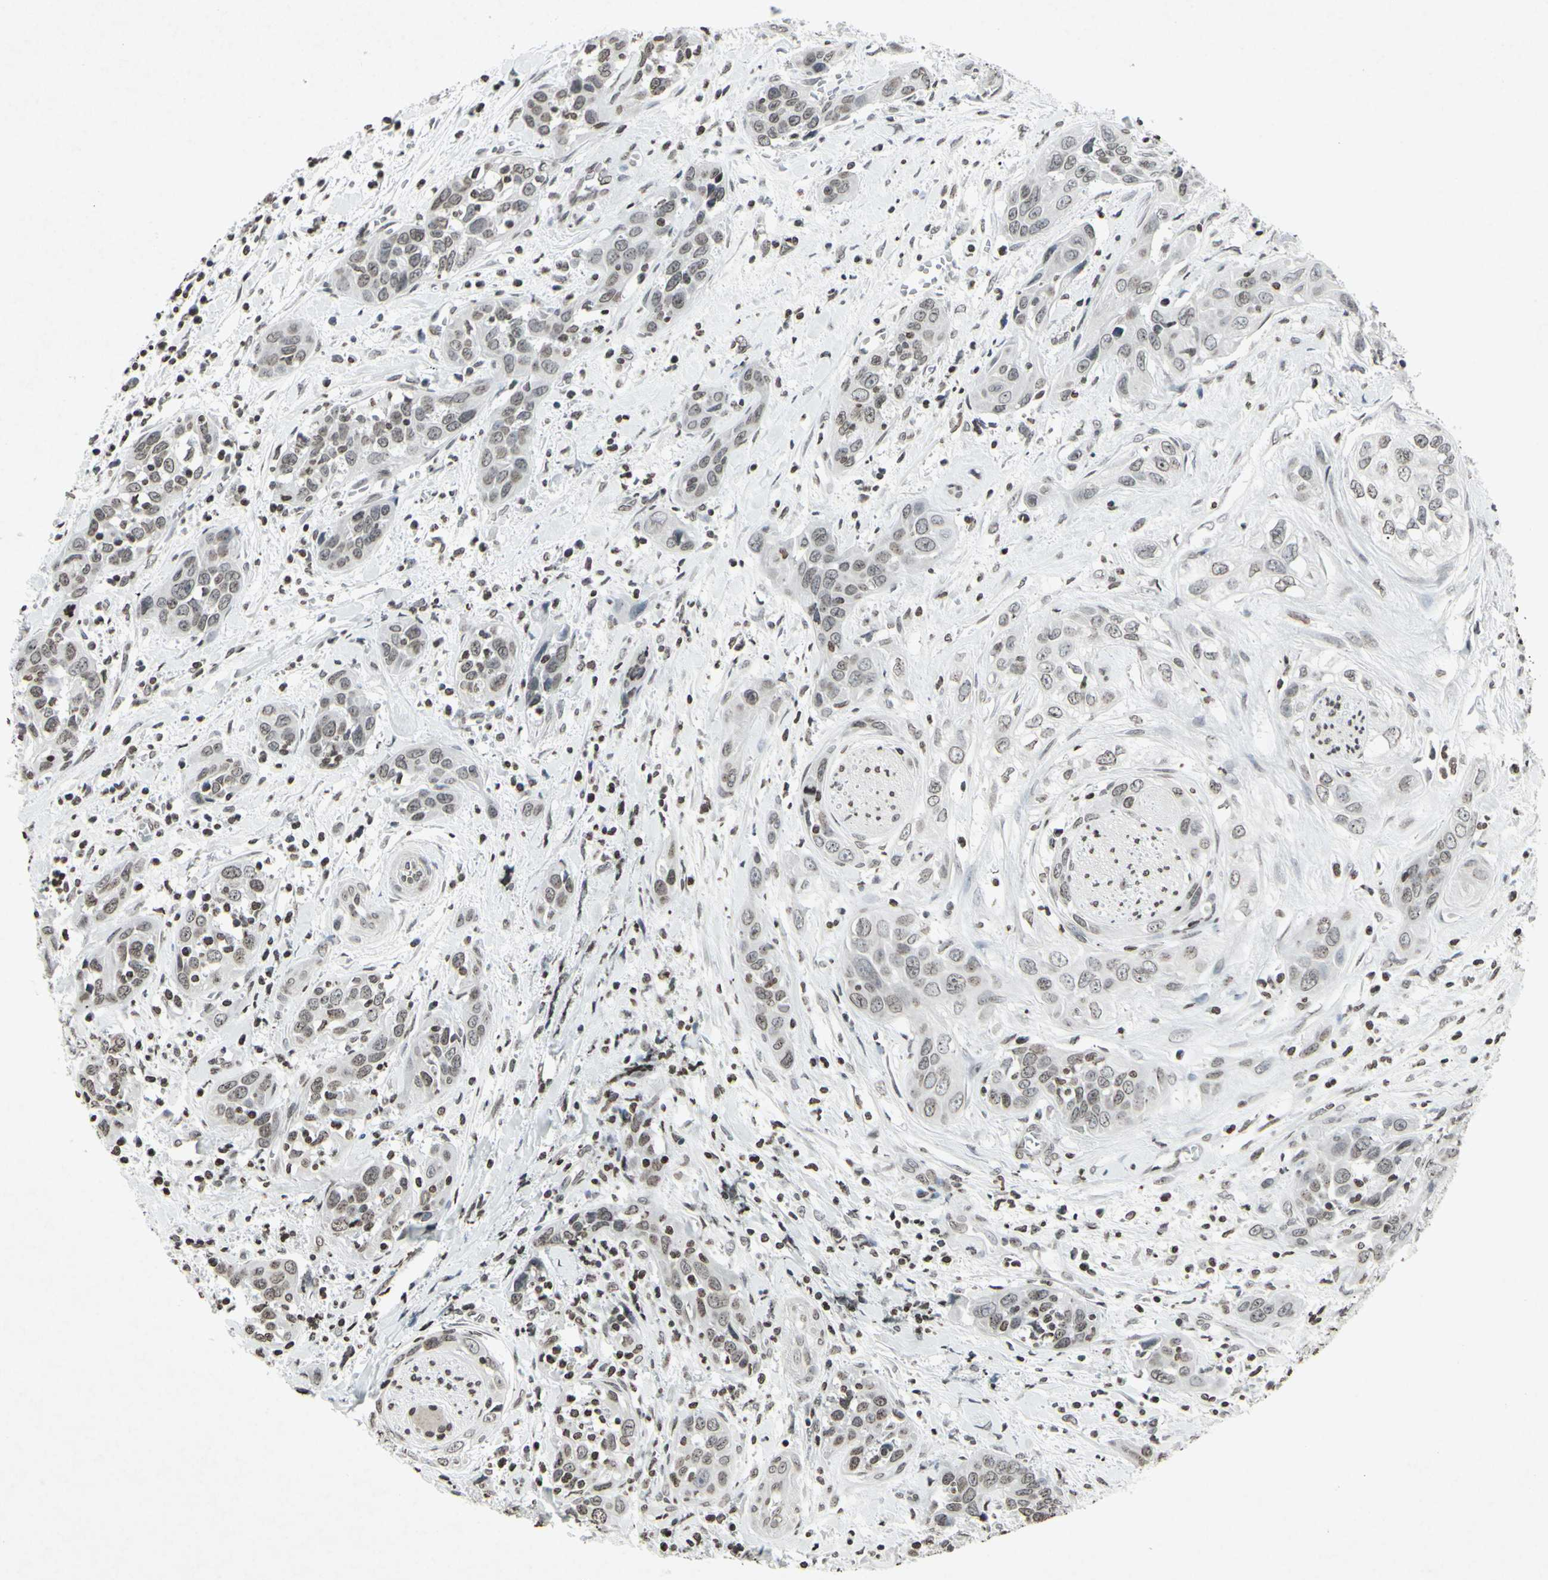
{"staining": {"intensity": "weak", "quantity": "25%-75%", "location": "cytoplasmic/membranous,nuclear"}, "tissue": "head and neck cancer", "cell_type": "Tumor cells", "image_type": "cancer", "snomed": [{"axis": "morphology", "description": "Squamous cell carcinoma, NOS"}, {"axis": "topography", "description": "Oral tissue"}, {"axis": "topography", "description": "Head-Neck"}], "caption": "Brown immunohistochemical staining in human head and neck cancer (squamous cell carcinoma) shows weak cytoplasmic/membranous and nuclear positivity in about 25%-75% of tumor cells.", "gene": "CD79B", "patient": {"sex": "female", "age": 50}}